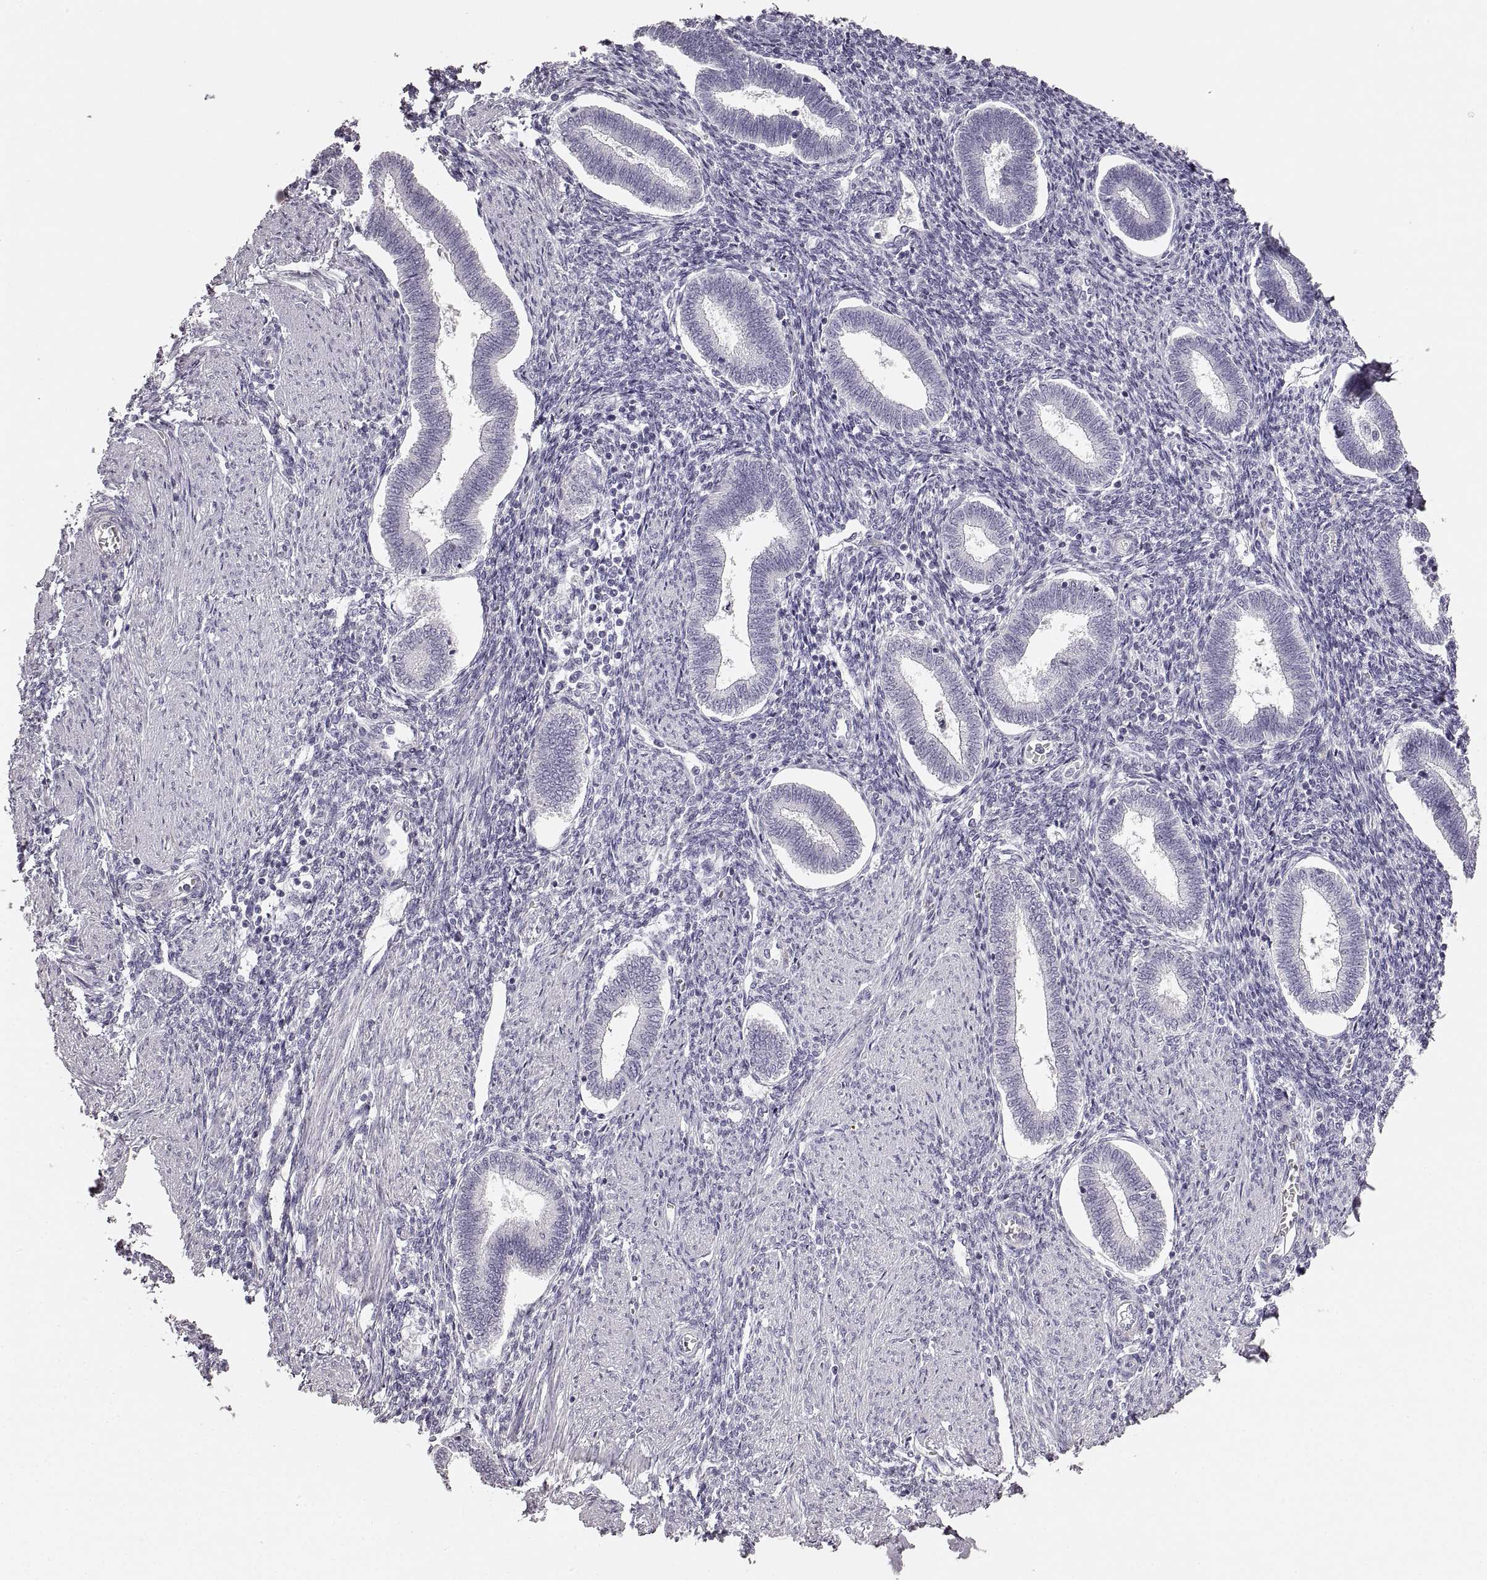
{"staining": {"intensity": "negative", "quantity": "none", "location": "none"}, "tissue": "endometrium", "cell_type": "Cells in endometrial stroma", "image_type": "normal", "snomed": [{"axis": "morphology", "description": "Normal tissue, NOS"}, {"axis": "topography", "description": "Endometrium"}], "caption": "Histopathology image shows no significant protein expression in cells in endometrial stroma of unremarkable endometrium.", "gene": "RDH13", "patient": {"sex": "female", "age": 42}}